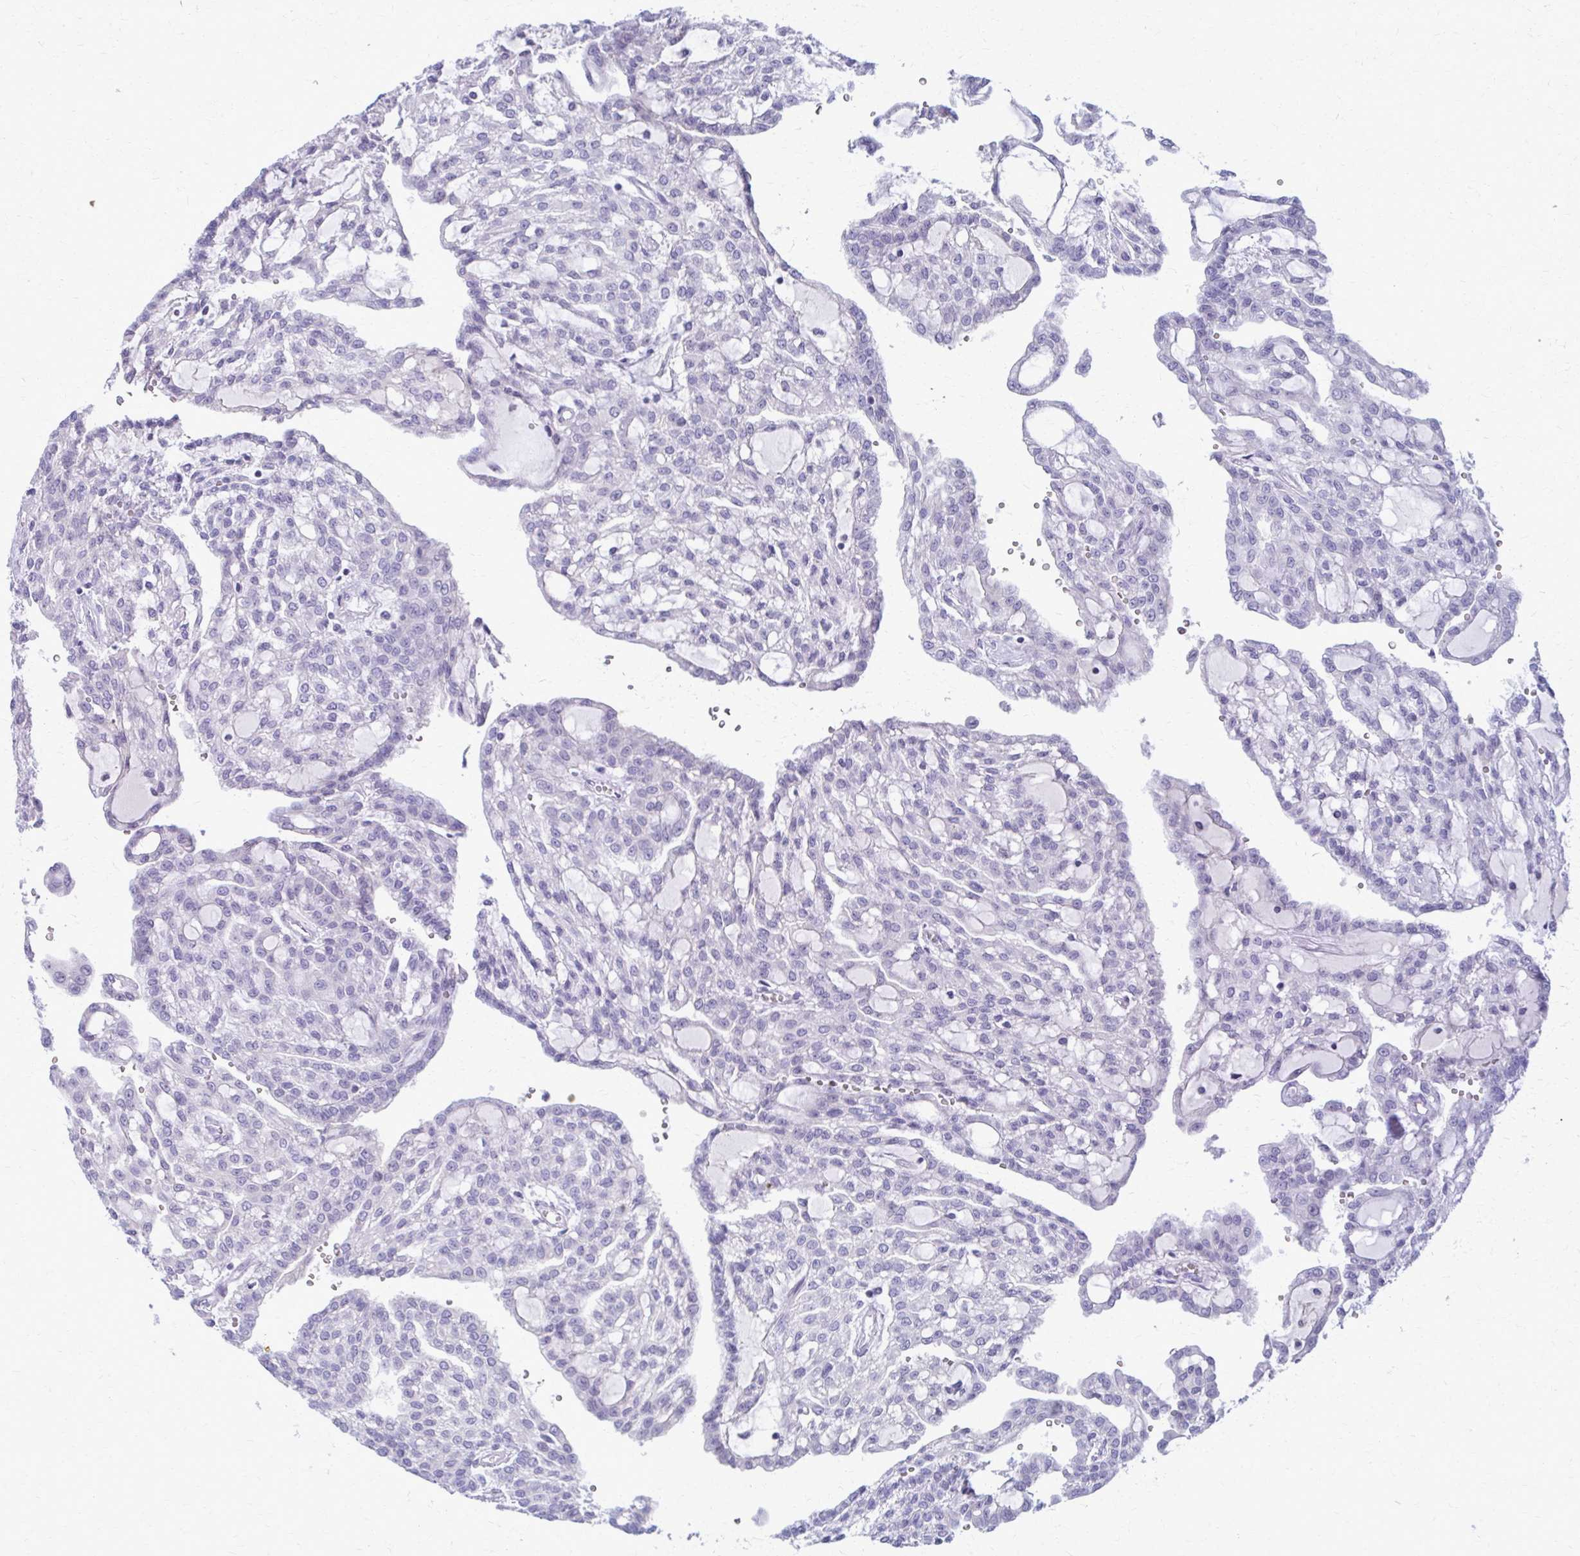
{"staining": {"intensity": "negative", "quantity": "none", "location": "none"}, "tissue": "renal cancer", "cell_type": "Tumor cells", "image_type": "cancer", "snomed": [{"axis": "morphology", "description": "Adenocarcinoma, NOS"}, {"axis": "topography", "description": "Kidney"}], "caption": "This is an IHC image of human renal cancer. There is no staining in tumor cells.", "gene": "OR4M1", "patient": {"sex": "male", "age": 63}}